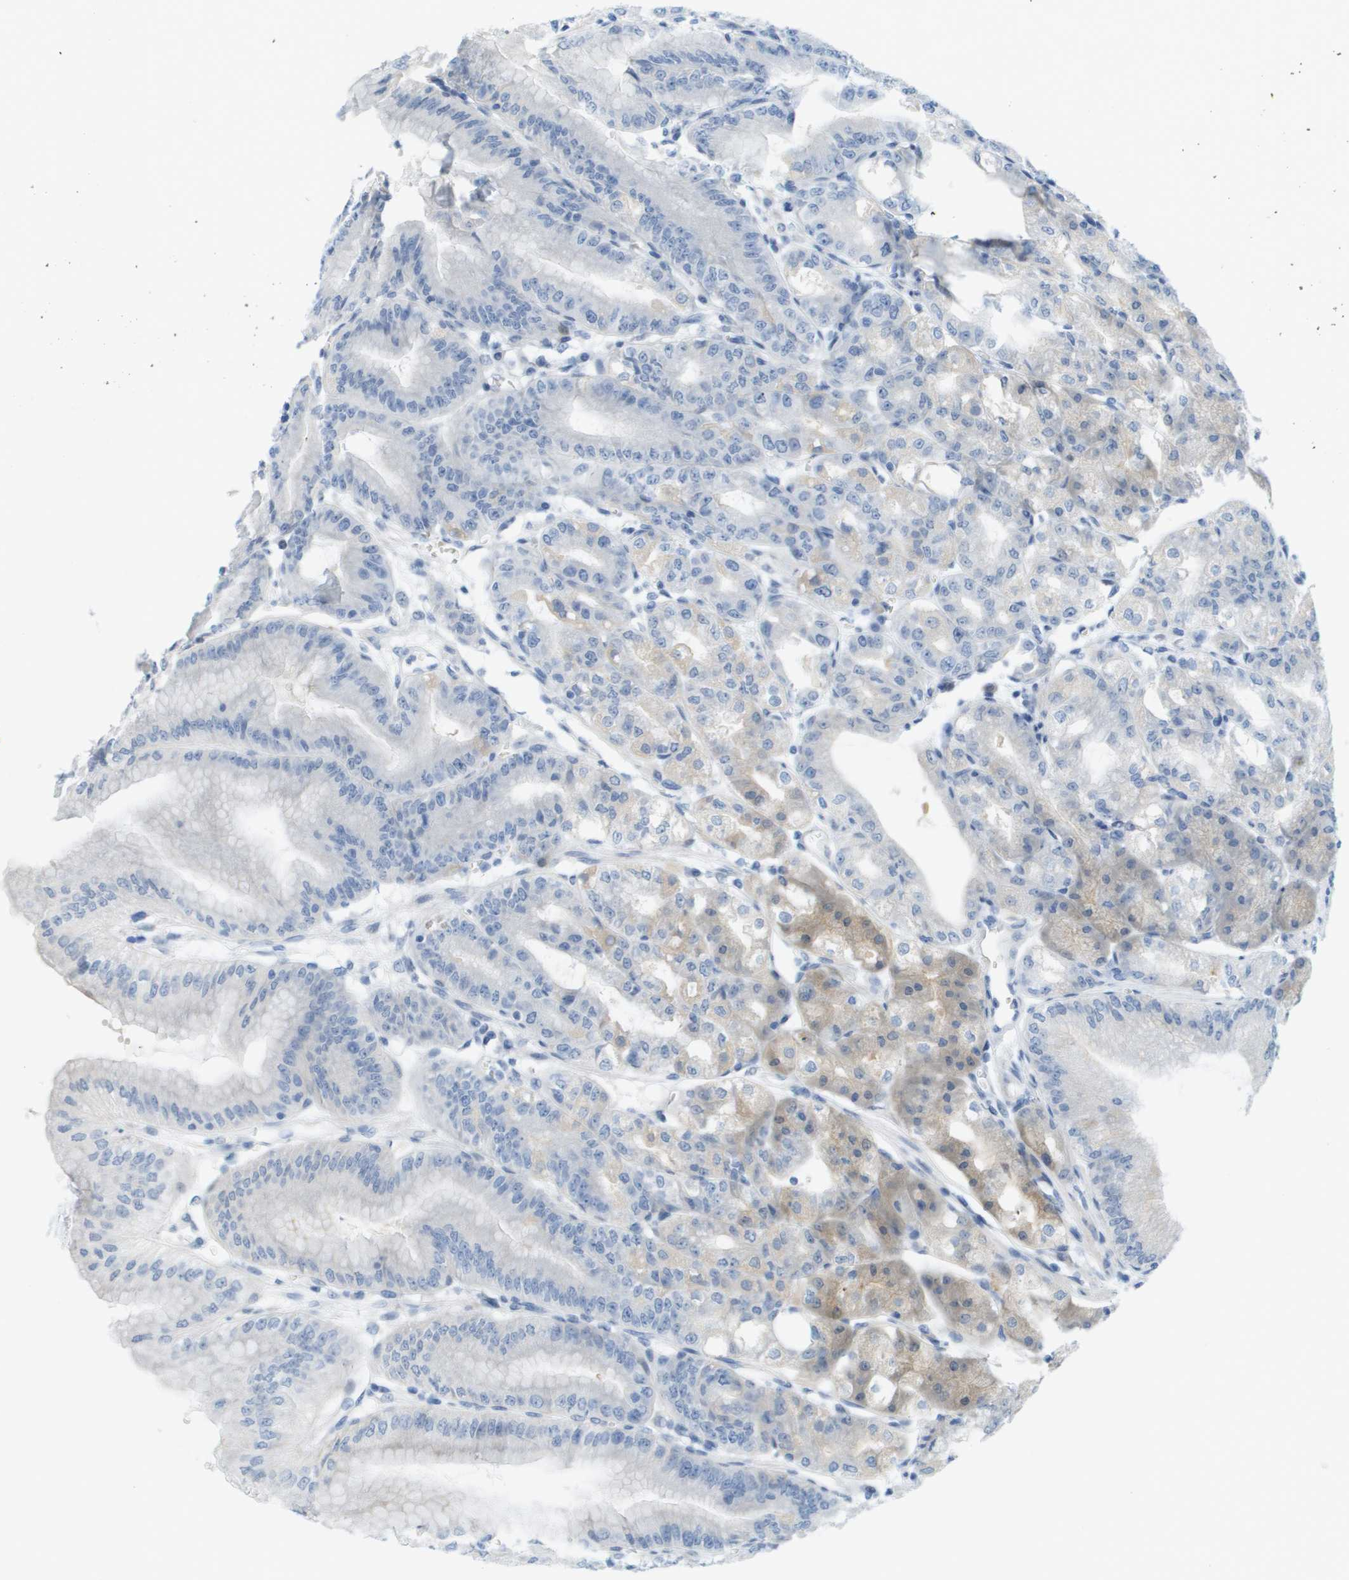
{"staining": {"intensity": "negative", "quantity": "none", "location": "none"}, "tissue": "stomach", "cell_type": "Glandular cells", "image_type": "normal", "snomed": [{"axis": "morphology", "description": "Normal tissue, NOS"}, {"axis": "topography", "description": "Stomach, lower"}], "caption": "The photomicrograph exhibits no significant positivity in glandular cells of stomach.", "gene": "CUL9", "patient": {"sex": "male", "age": 71}}